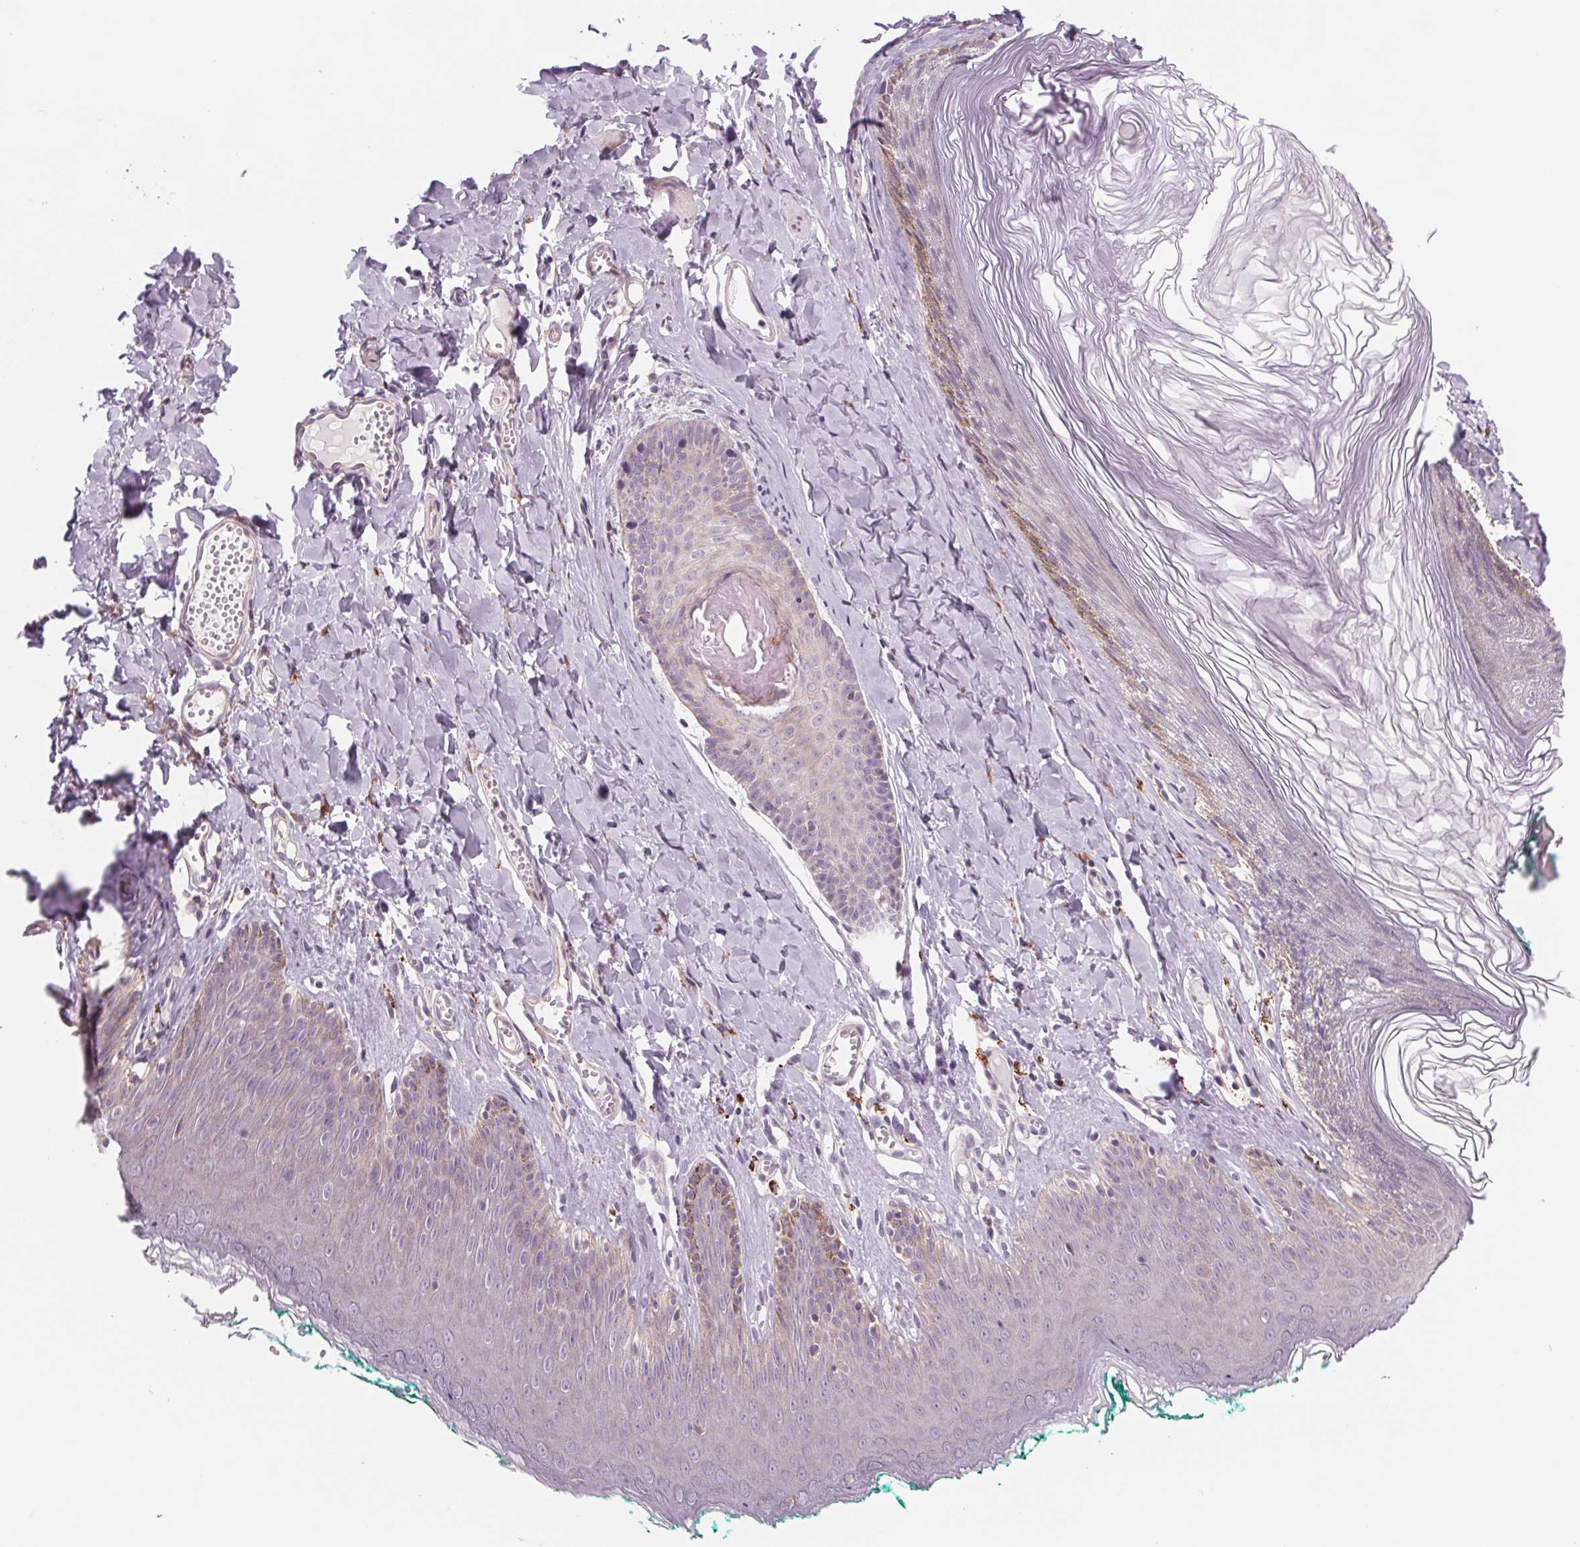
{"staining": {"intensity": "moderate", "quantity": "<25%", "location": "cytoplasmic/membranous"}, "tissue": "skin", "cell_type": "Epidermal cells", "image_type": "normal", "snomed": [{"axis": "morphology", "description": "Normal tissue, NOS"}, {"axis": "topography", "description": "Vulva"}, {"axis": "topography", "description": "Peripheral nerve tissue"}], "caption": "Skin stained with DAB IHC reveals low levels of moderate cytoplasmic/membranous positivity in approximately <25% of epidermal cells.", "gene": "SAMD5", "patient": {"sex": "female", "age": 66}}